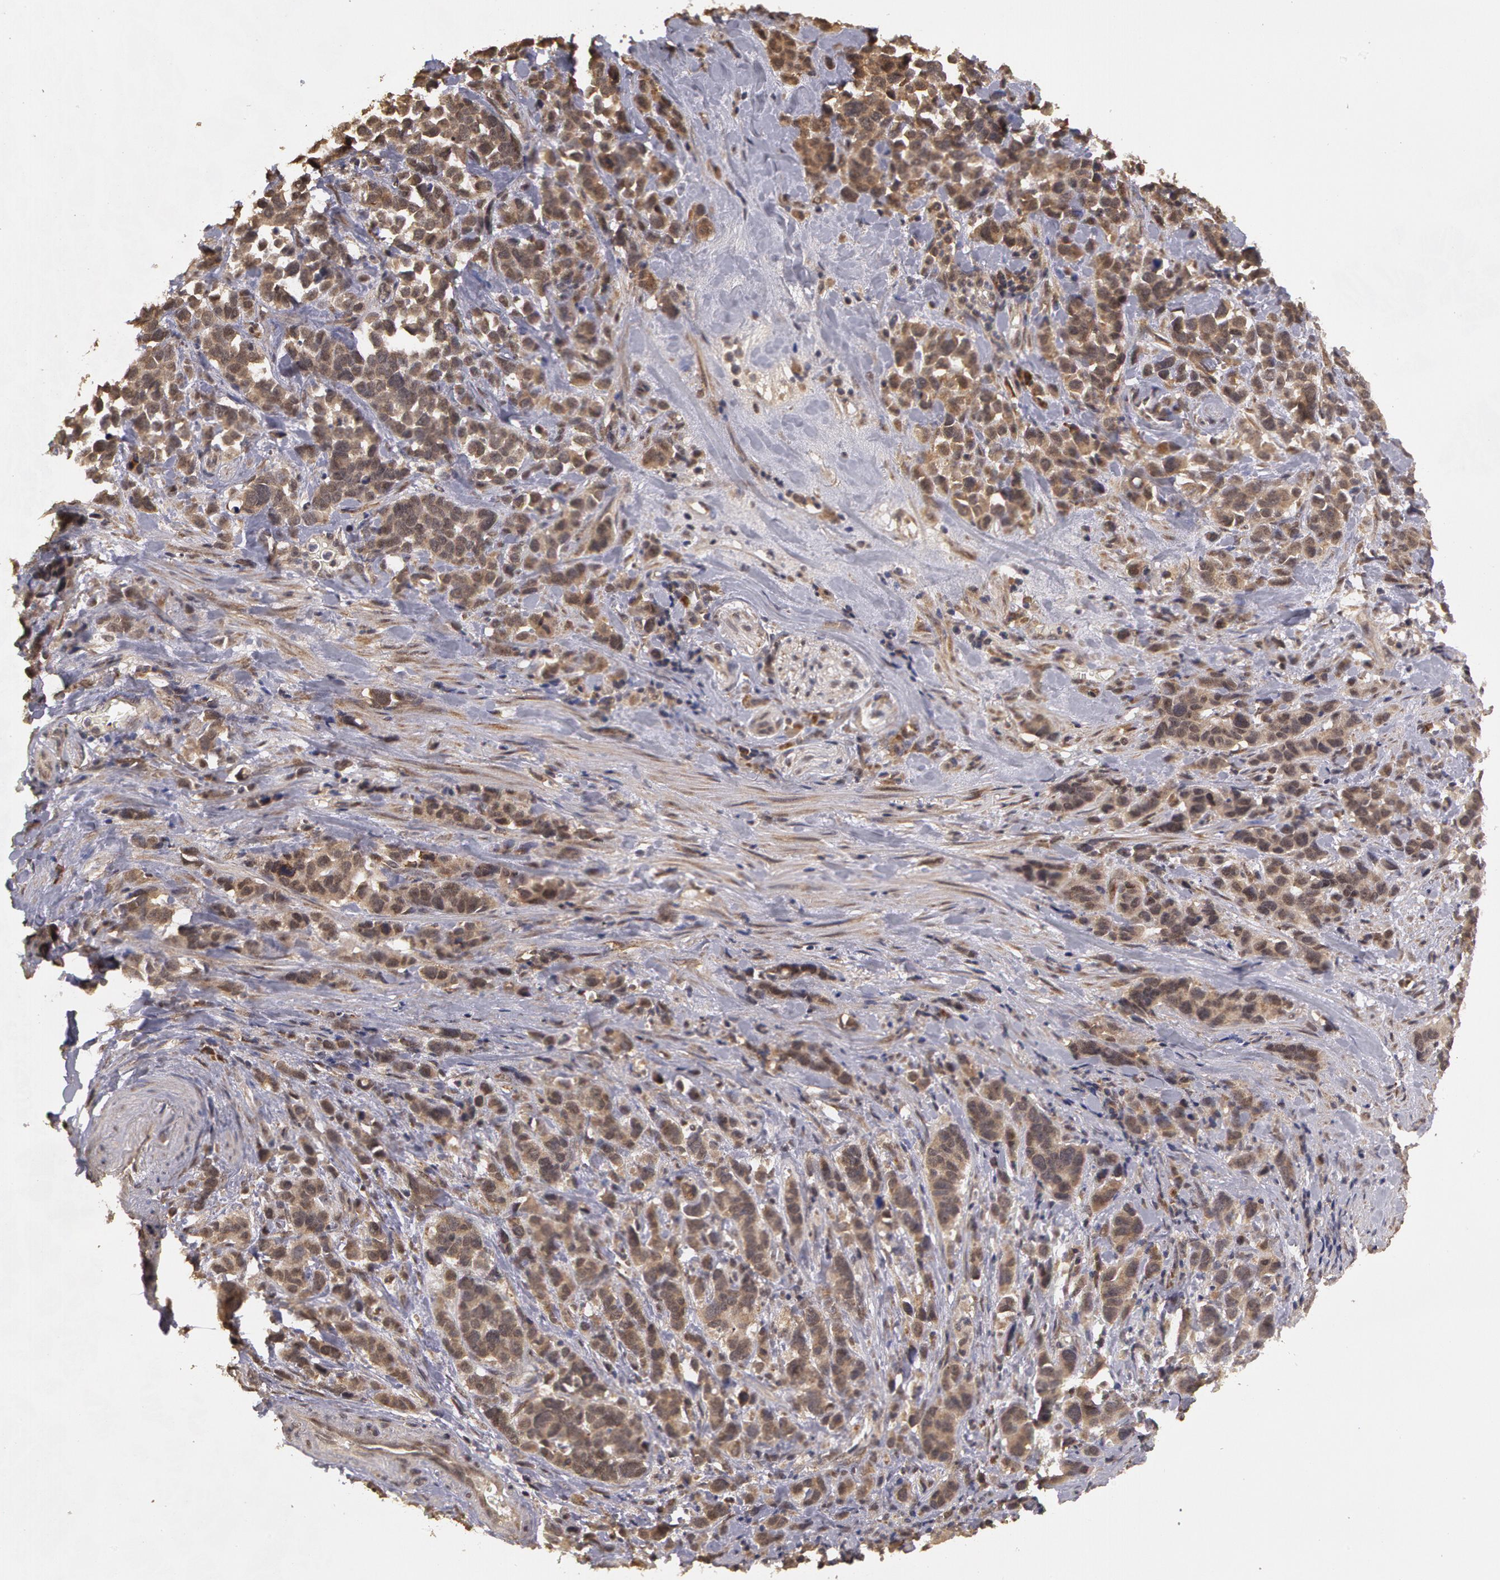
{"staining": {"intensity": "strong", "quantity": ">75%", "location": "cytoplasmic/membranous"}, "tissue": "stomach cancer", "cell_type": "Tumor cells", "image_type": "cancer", "snomed": [{"axis": "morphology", "description": "Adenocarcinoma, NOS"}, {"axis": "topography", "description": "Stomach, upper"}], "caption": "Adenocarcinoma (stomach) stained with IHC exhibits strong cytoplasmic/membranous expression in about >75% of tumor cells. The protein of interest is shown in brown color, while the nuclei are stained blue.", "gene": "GLIS1", "patient": {"sex": "male", "age": 71}}